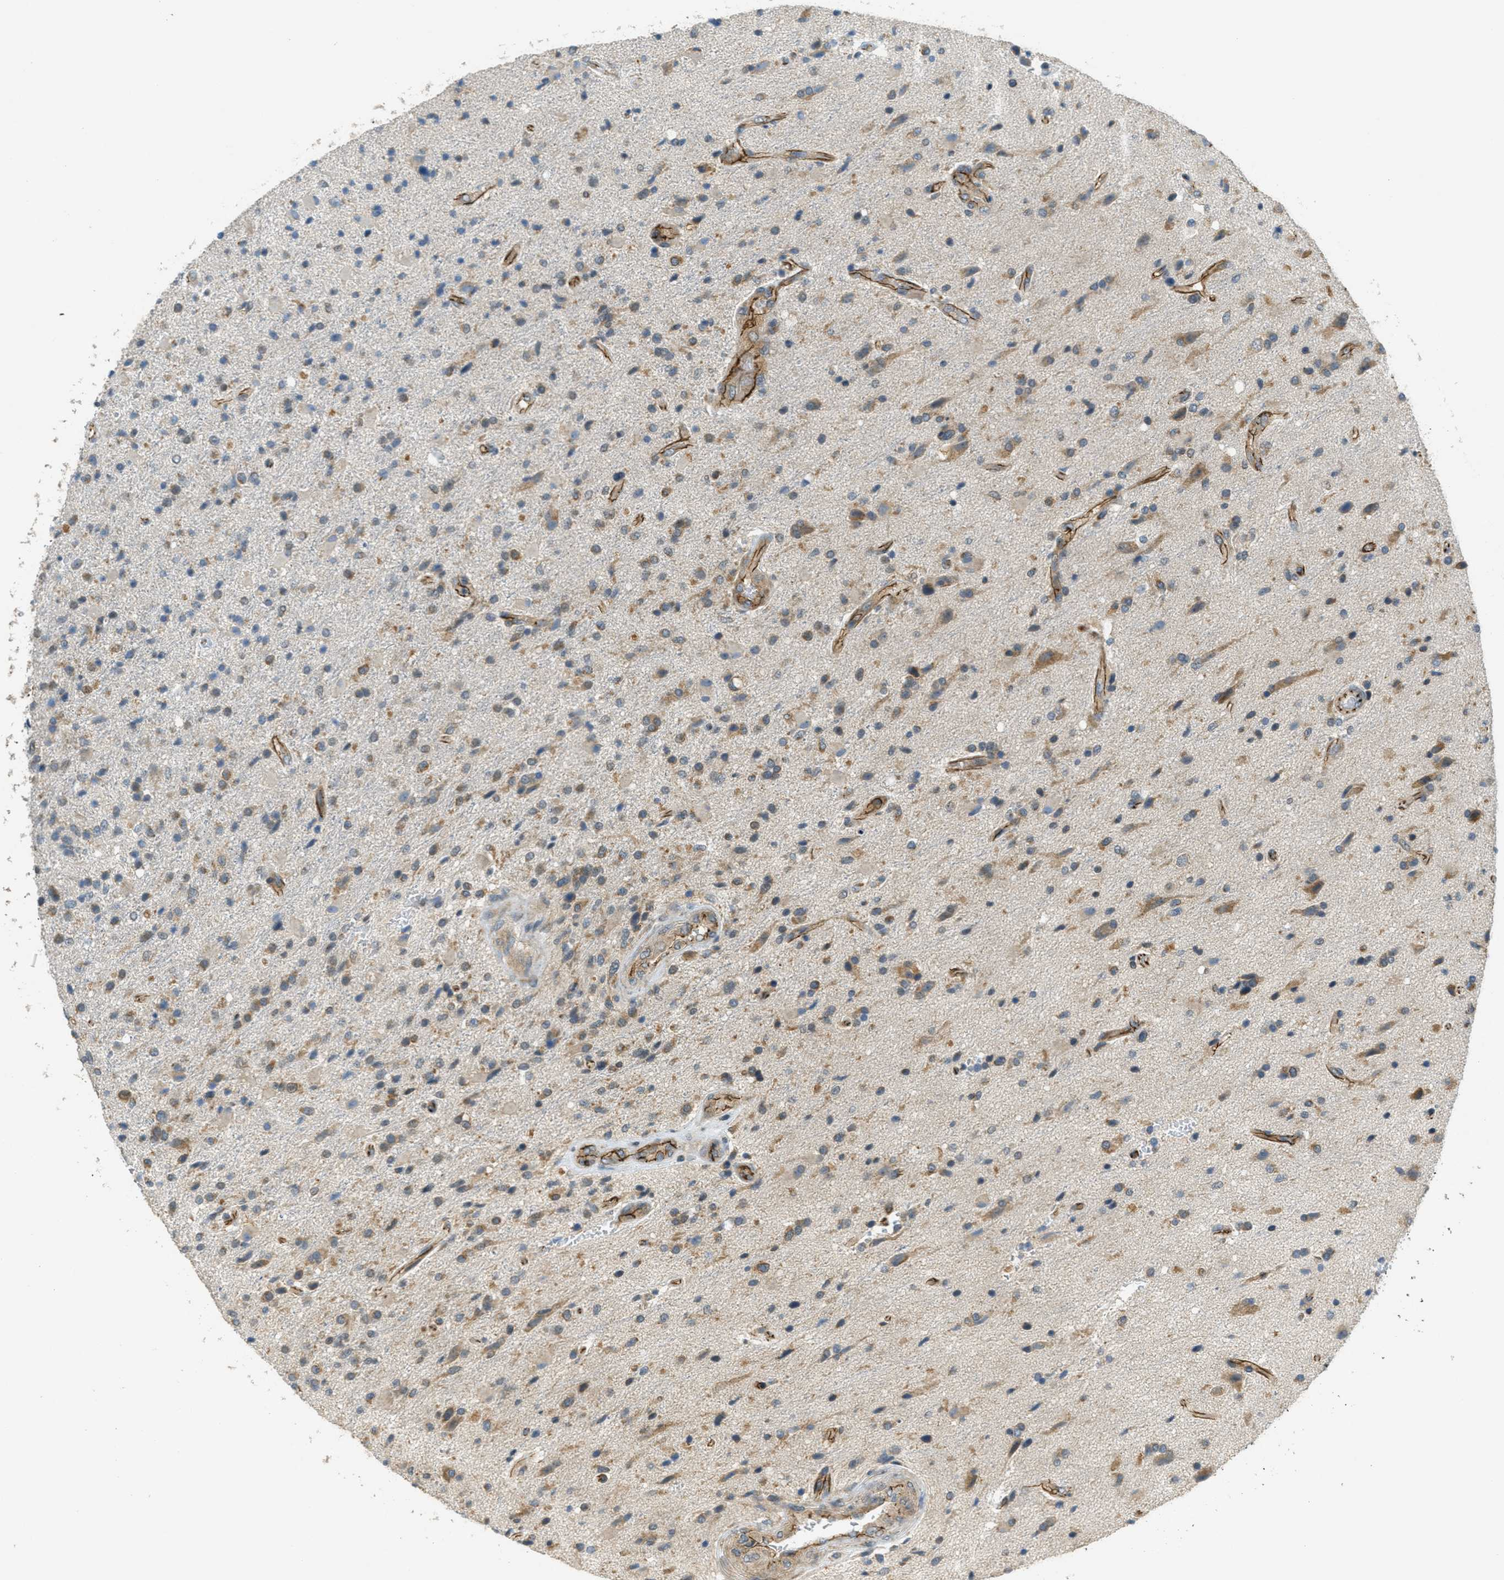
{"staining": {"intensity": "weak", "quantity": ">75%", "location": "cytoplasmic/membranous"}, "tissue": "glioma", "cell_type": "Tumor cells", "image_type": "cancer", "snomed": [{"axis": "morphology", "description": "Glioma, malignant, High grade"}, {"axis": "topography", "description": "Brain"}], "caption": "There is low levels of weak cytoplasmic/membranous positivity in tumor cells of malignant glioma (high-grade), as demonstrated by immunohistochemical staining (brown color).", "gene": "JCAD", "patient": {"sex": "male", "age": 72}}